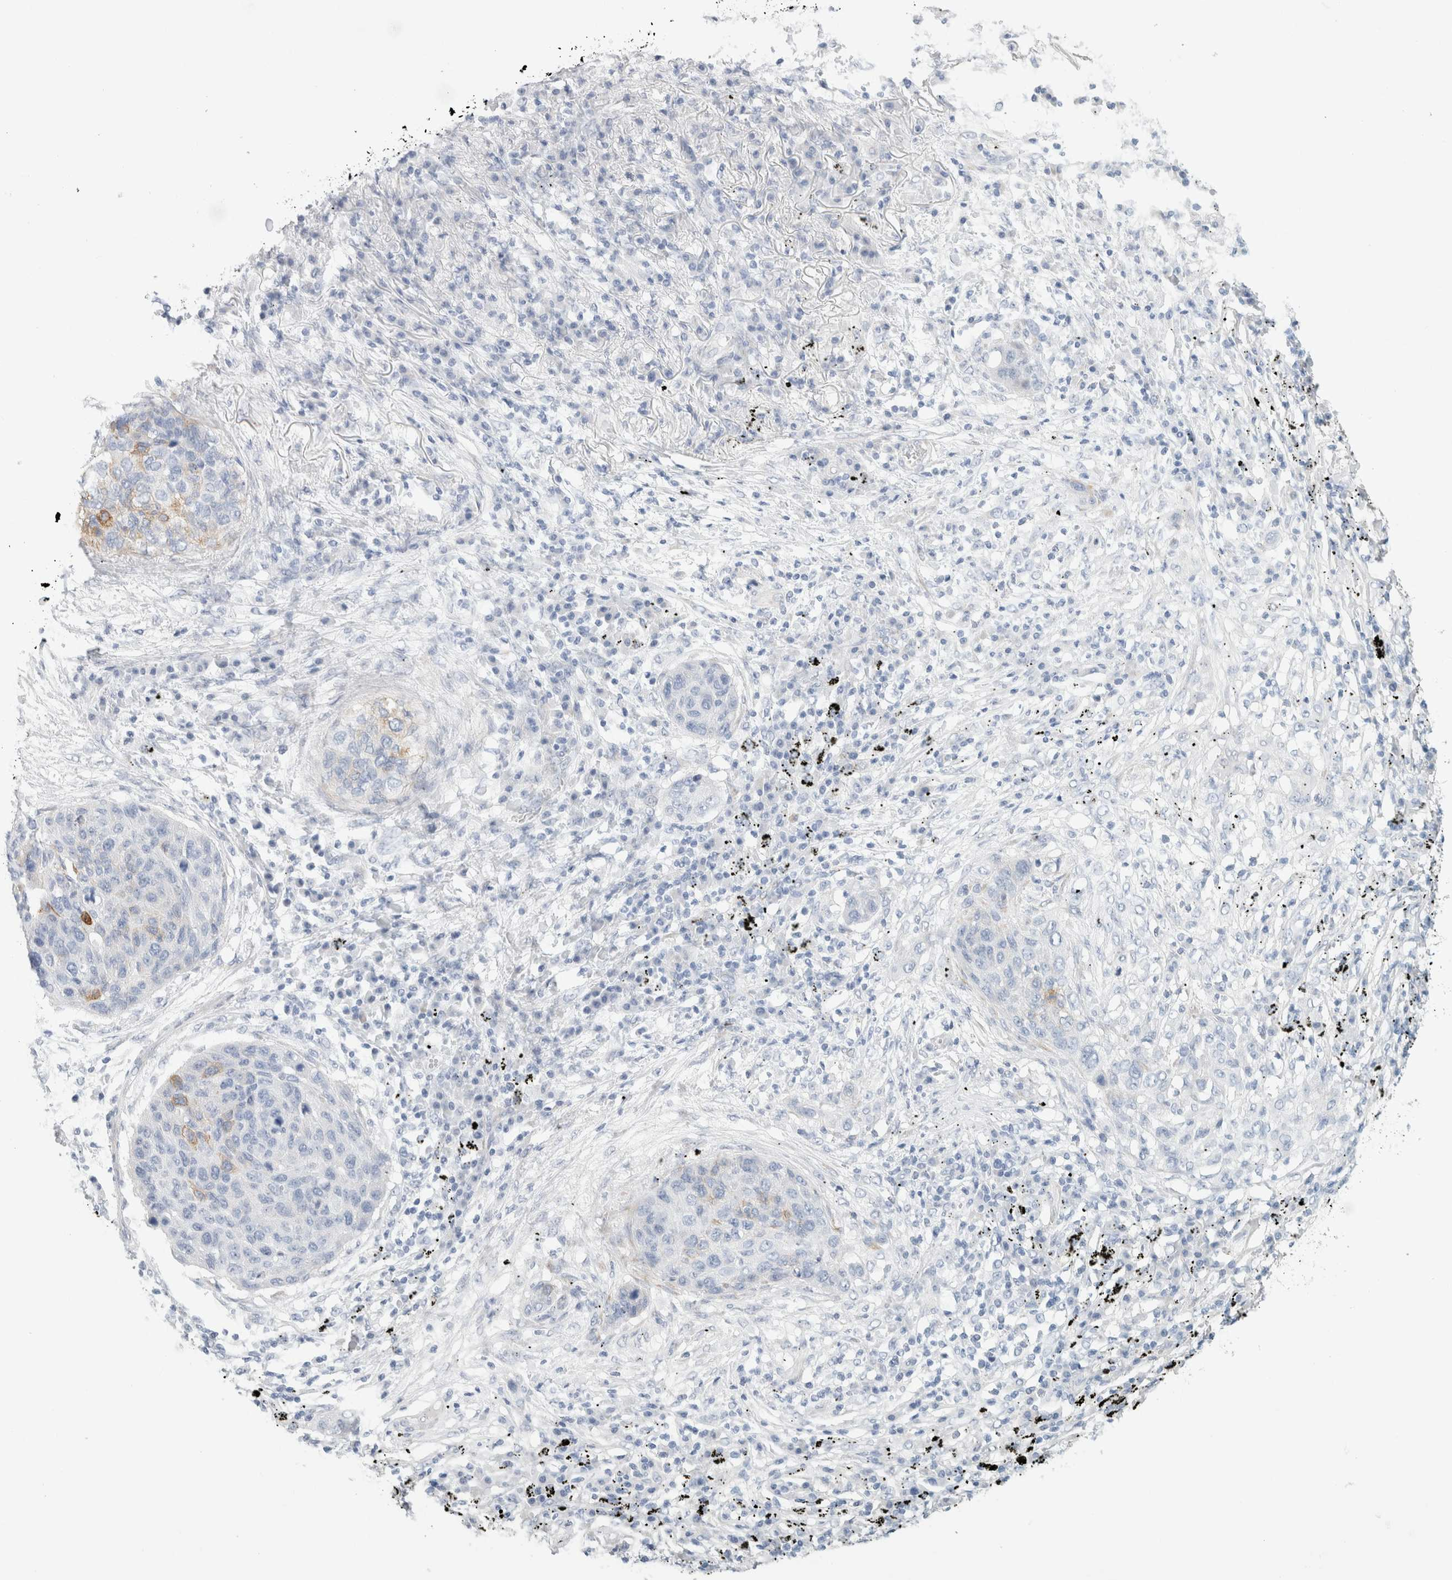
{"staining": {"intensity": "moderate", "quantity": "25%-75%", "location": "cytoplasmic/membranous"}, "tissue": "lung cancer", "cell_type": "Tumor cells", "image_type": "cancer", "snomed": [{"axis": "morphology", "description": "Squamous cell carcinoma, NOS"}, {"axis": "topography", "description": "Lung"}], "caption": "Lung cancer tissue reveals moderate cytoplasmic/membranous positivity in about 25%-75% of tumor cells, visualized by immunohistochemistry. (brown staining indicates protein expression, while blue staining denotes nuclei).", "gene": "RTN4", "patient": {"sex": "female", "age": 63}}